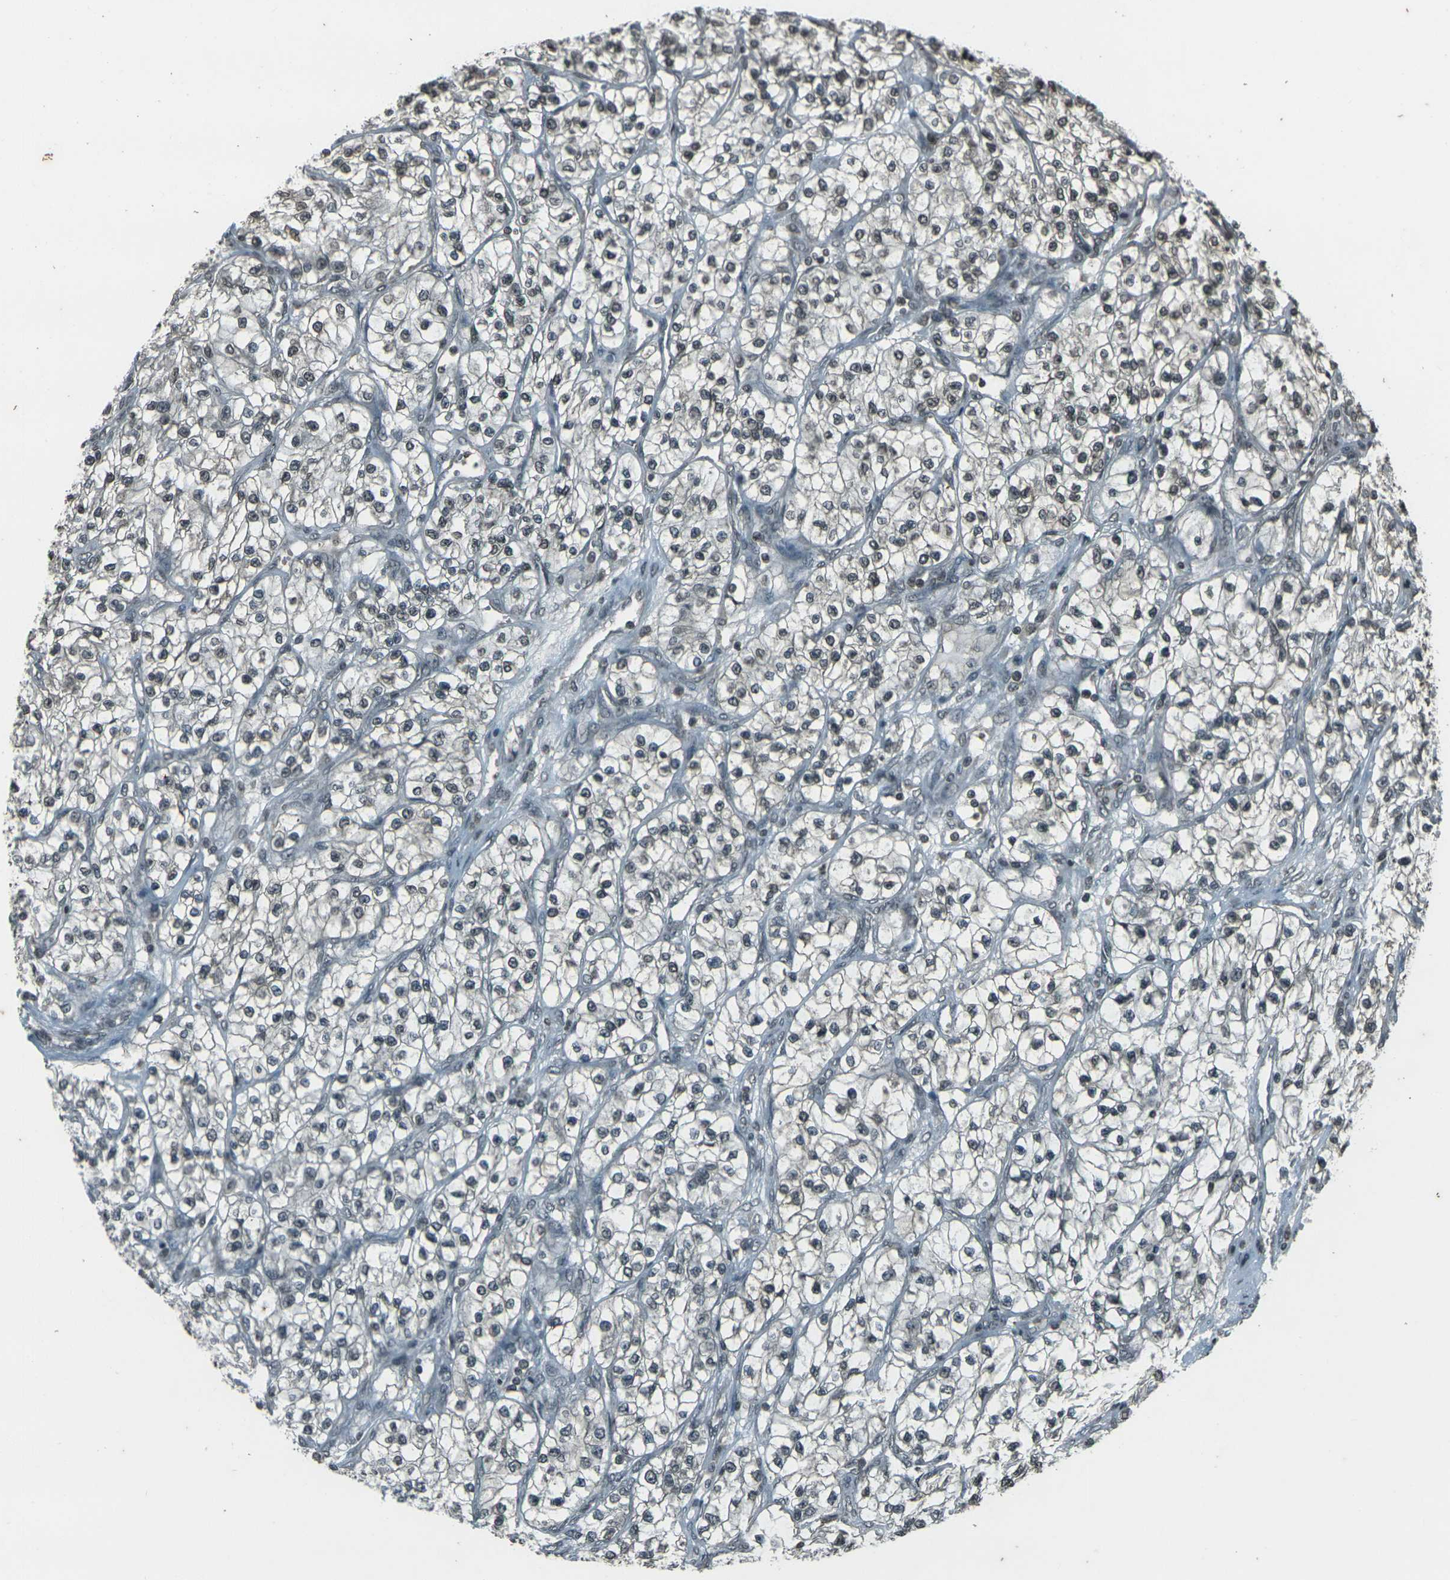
{"staining": {"intensity": "weak", "quantity": "25%-75%", "location": "nuclear"}, "tissue": "renal cancer", "cell_type": "Tumor cells", "image_type": "cancer", "snomed": [{"axis": "morphology", "description": "Adenocarcinoma, NOS"}, {"axis": "topography", "description": "Kidney"}], "caption": "A brown stain labels weak nuclear expression of a protein in human renal adenocarcinoma tumor cells. The protein is stained brown, and the nuclei are stained in blue (DAB (3,3'-diaminobenzidine) IHC with brightfield microscopy, high magnification).", "gene": "PRPF8", "patient": {"sex": "female", "age": 57}}